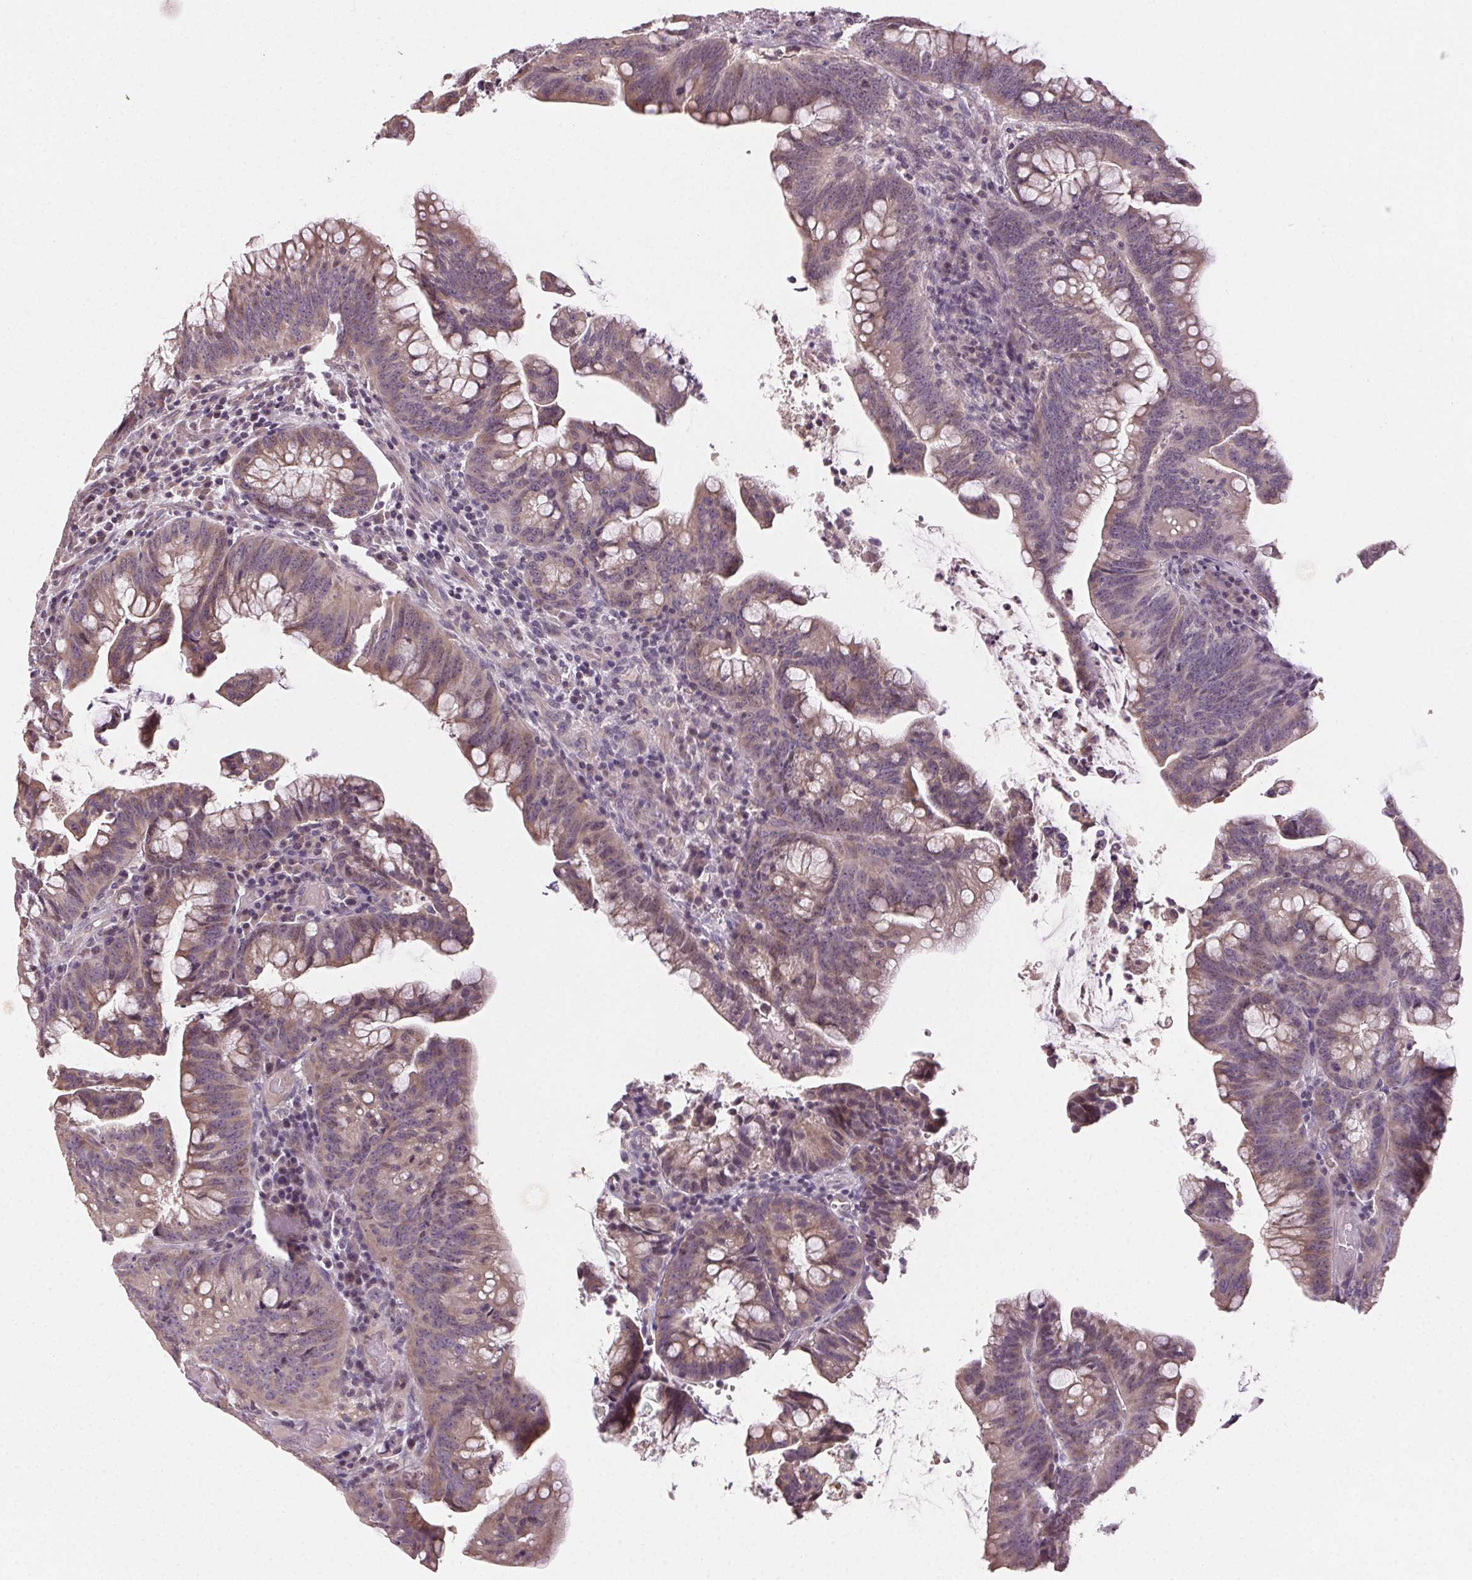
{"staining": {"intensity": "weak", "quantity": "25%-75%", "location": "cytoplasmic/membranous"}, "tissue": "colorectal cancer", "cell_type": "Tumor cells", "image_type": "cancer", "snomed": [{"axis": "morphology", "description": "Adenocarcinoma, NOS"}, {"axis": "topography", "description": "Colon"}], "caption": "Immunohistochemical staining of human colorectal cancer (adenocarcinoma) demonstrates low levels of weak cytoplasmic/membranous protein staining in approximately 25%-75% of tumor cells.", "gene": "ATP1B3", "patient": {"sex": "male", "age": 62}}